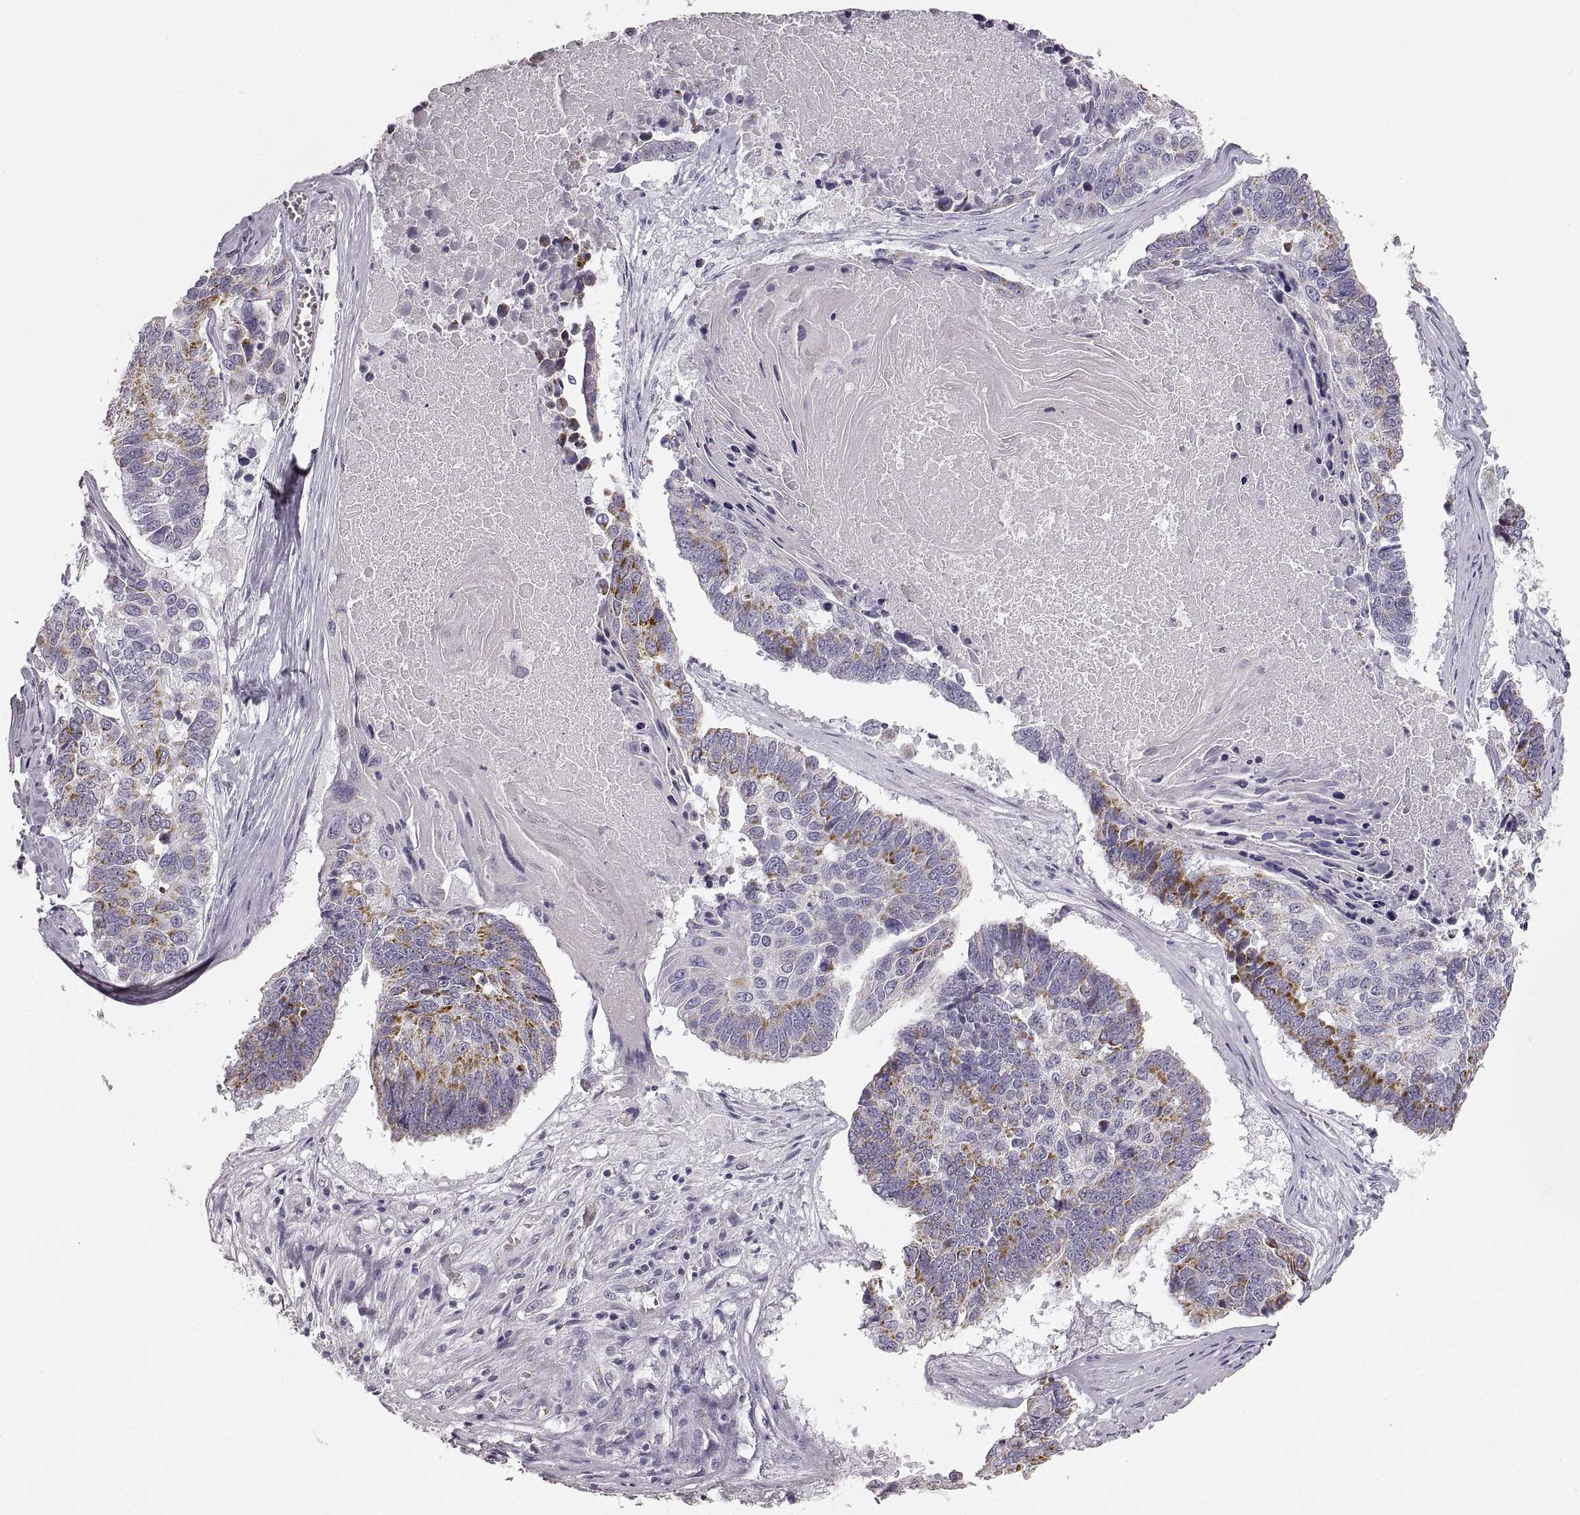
{"staining": {"intensity": "moderate", "quantity": "<25%", "location": "cytoplasmic/membranous"}, "tissue": "lung cancer", "cell_type": "Tumor cells", "image_type": "cancer", "snomed": [{"axis": "morphology", "description": "Squamous cell carcinoma, NOS"}, {"axis": "topography", "description": "Lung"}], "caption": "Tumor cells reveal low levels of moderate cytoplasmic/membranous staining in approximately <25% of cells in squamous cell carcinoma (lung). (brown staining indicates protein expression, while blue staining denotes nuclei).", "gene": "RDH13", "patient": {"sex": "male", "age": 73}}